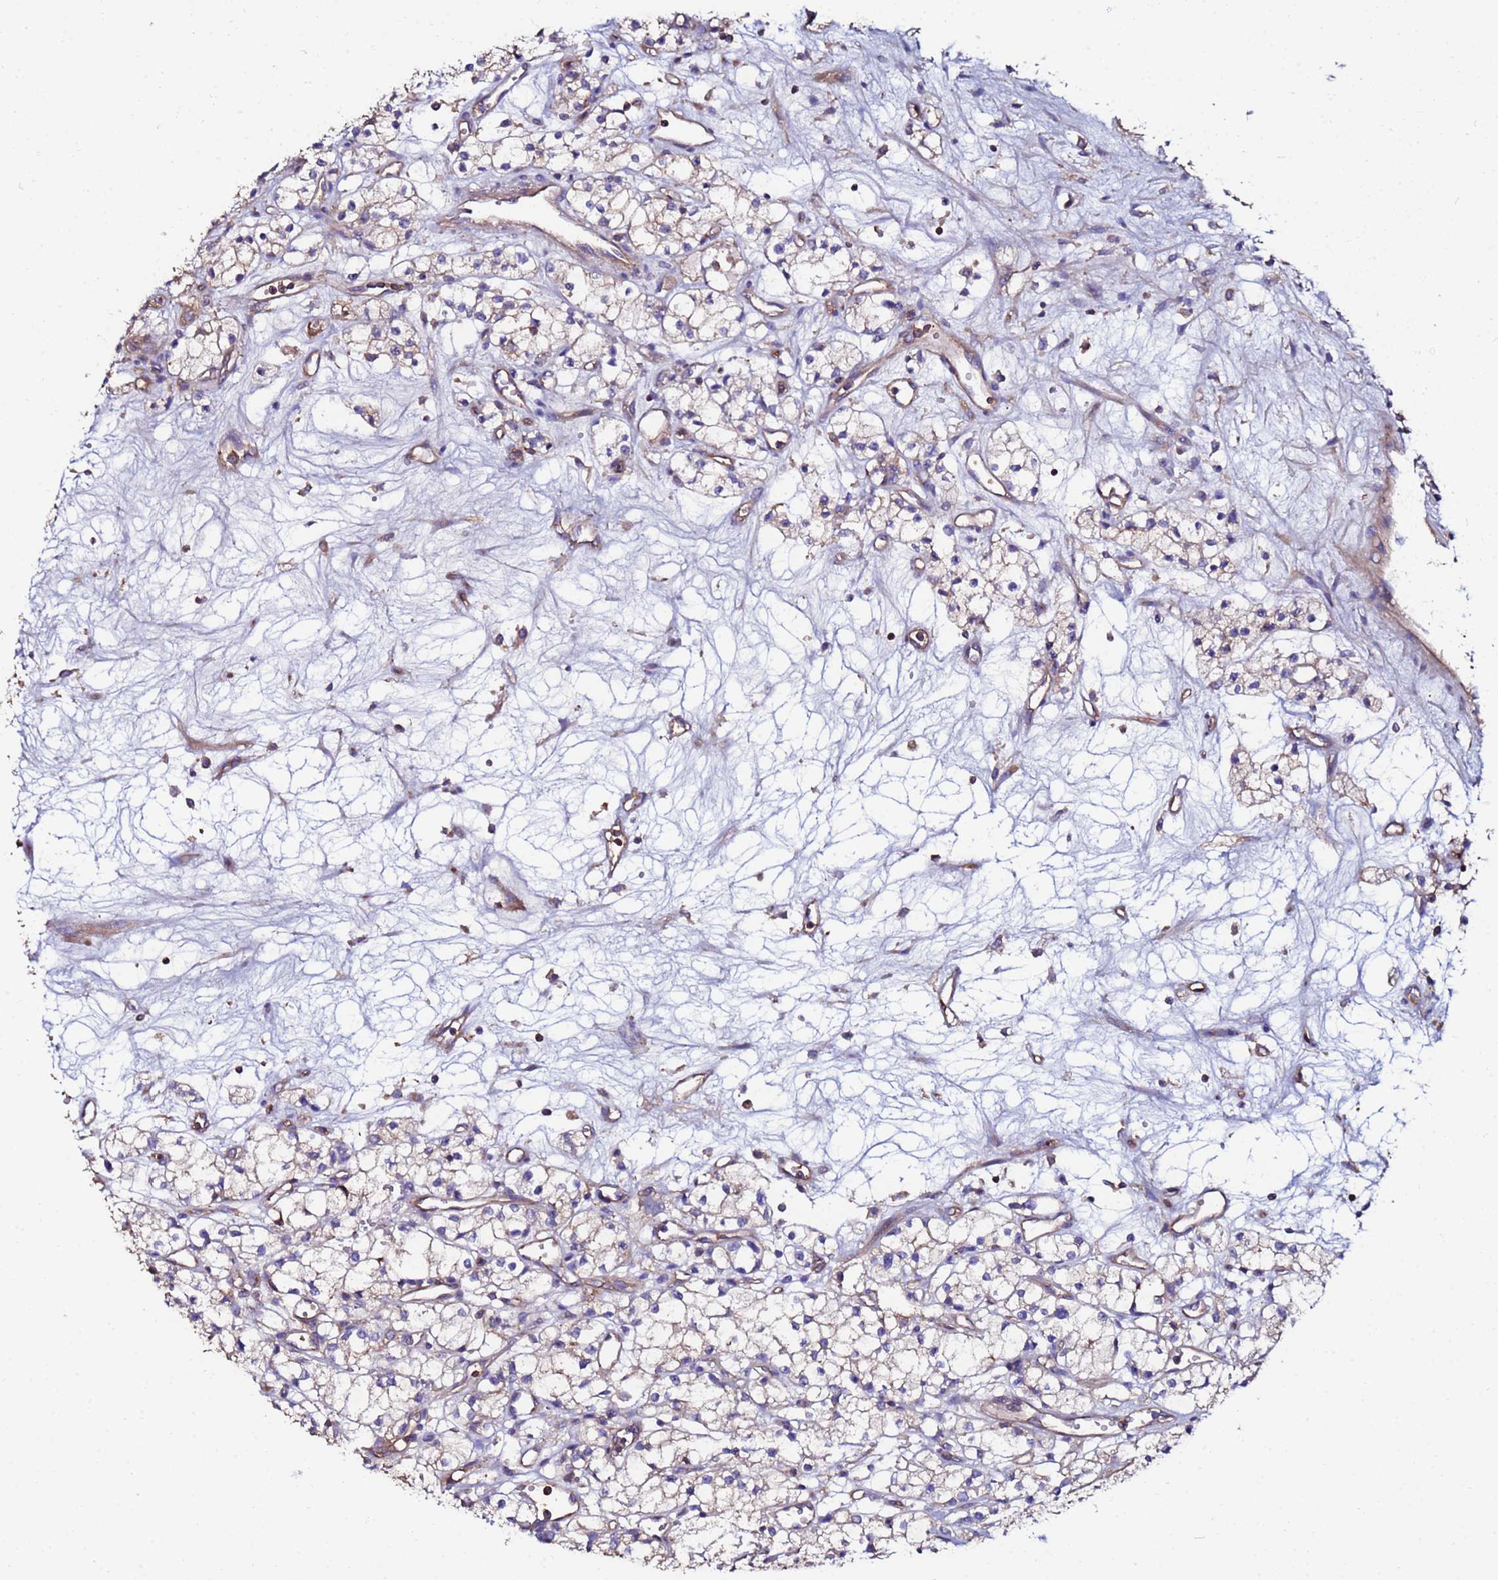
{"staining": {"intensity": "weak", "quantity": ">75%", "location": "cytoplasmic/membranous"}, "tissue": "renal cancer", "cell_type": "Tumor cells", "image_type": "cancer", "snomed": [{"axis": "morphology", "description": "Adenocarcinoma, NOS"}, {"axis": "topography", "description": "Kidney"}], "caption": "Protein analysis of renal adenocarcinoma tissue demonstrates weak cytoplasmic/membranous positivity in about >75% of tumor cells. The protein of interest is shown in brown color, while the nuclei are stained blue.", "gene": "POTEE", "patient": {"sex": "male", "age": 59}}